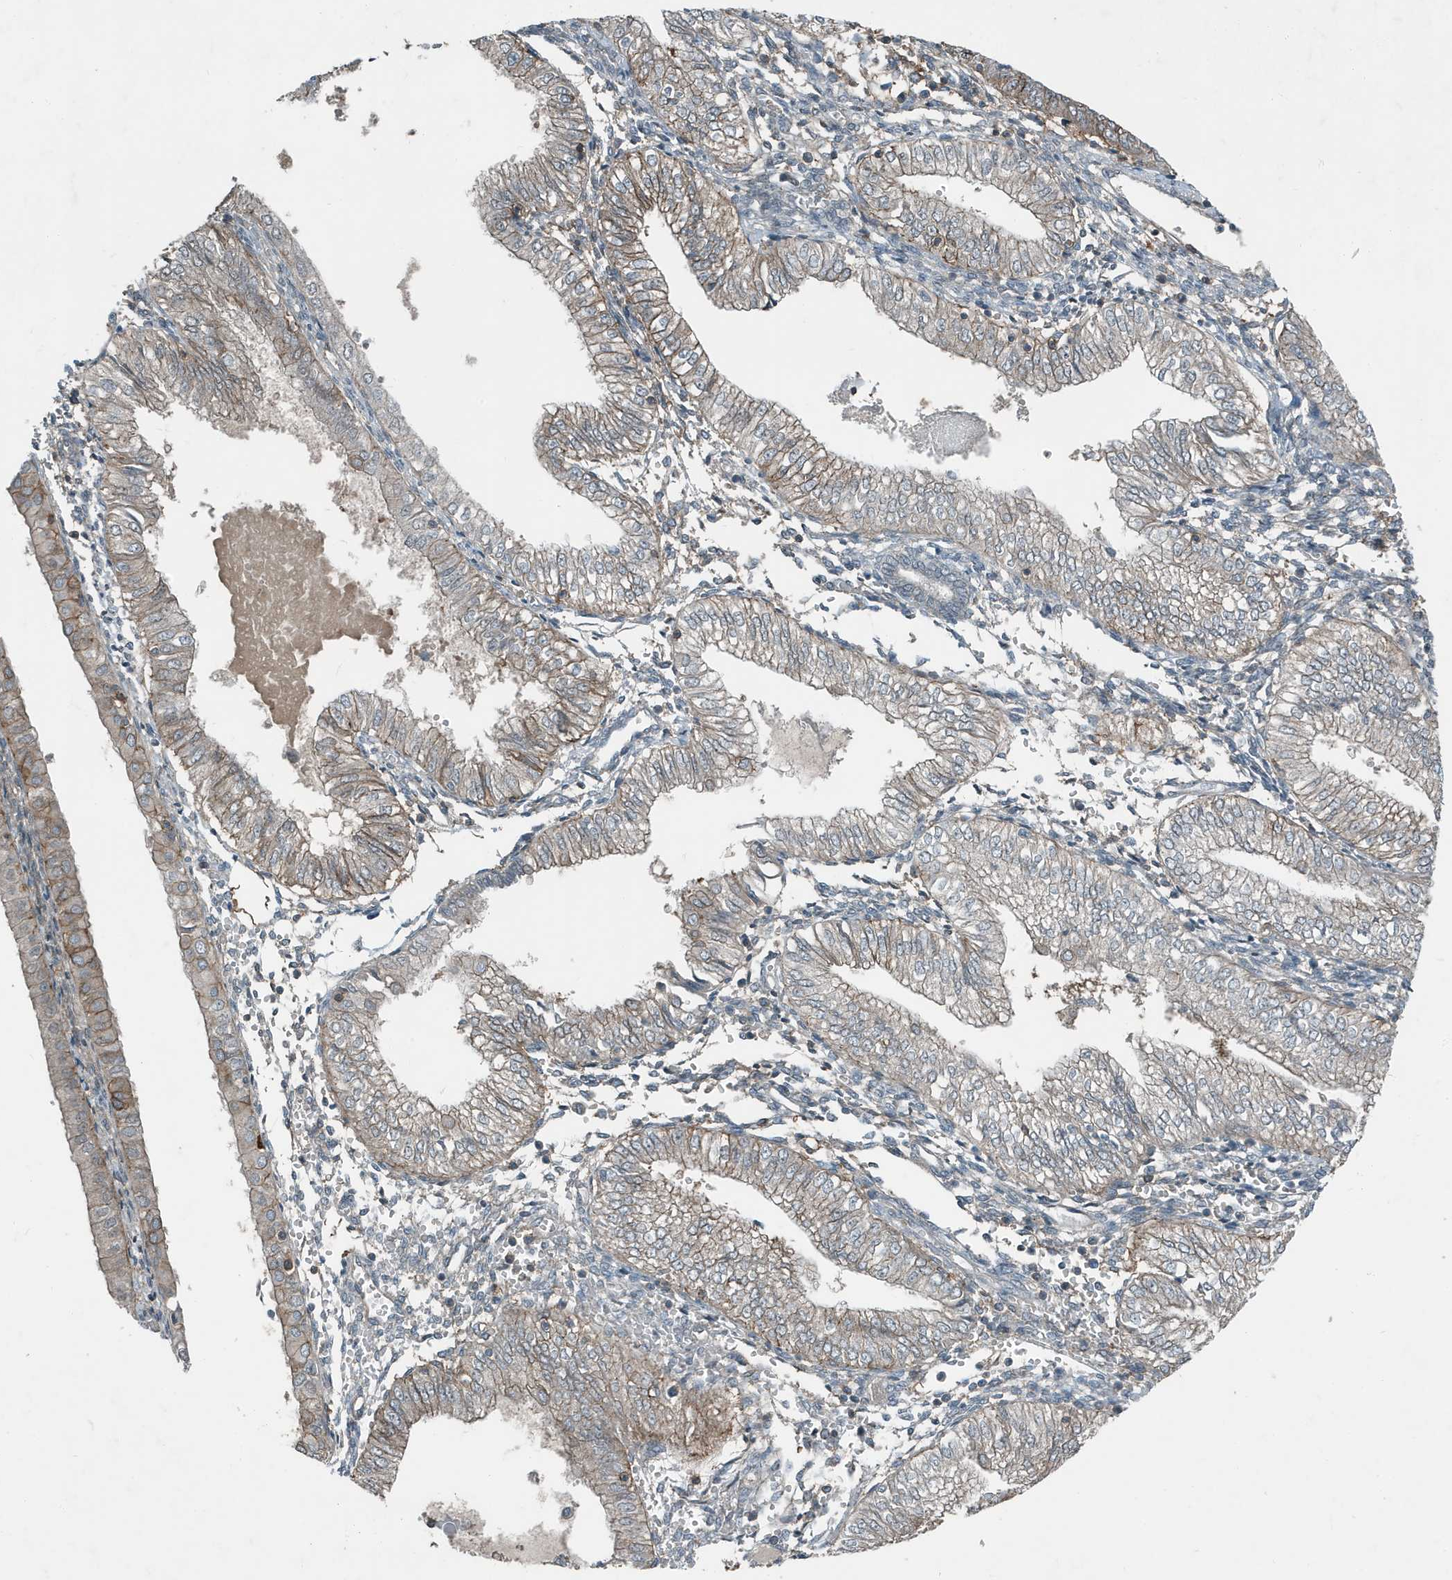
{"staining": {"intensity": "weak", "quantity": "25%-75%", "location": "cytoplasmic/membranous"}, "tissue": "endometrial cancer", "cell_type": "Tumor cells", "image_type": "cancer", "snomed": [{"axis": "morphology", "description": "Adenocarcinoma, NOS"}, {"axis": "topography", "description": "Endometrium"}], "caption": "Weak cytoplasmic/membranous staining is present in about 25%-75% of tumor cells in endometrial adenocarcinoma.", "gene": "DAPP1", "patient": {"sex": "female", "age": 53}}